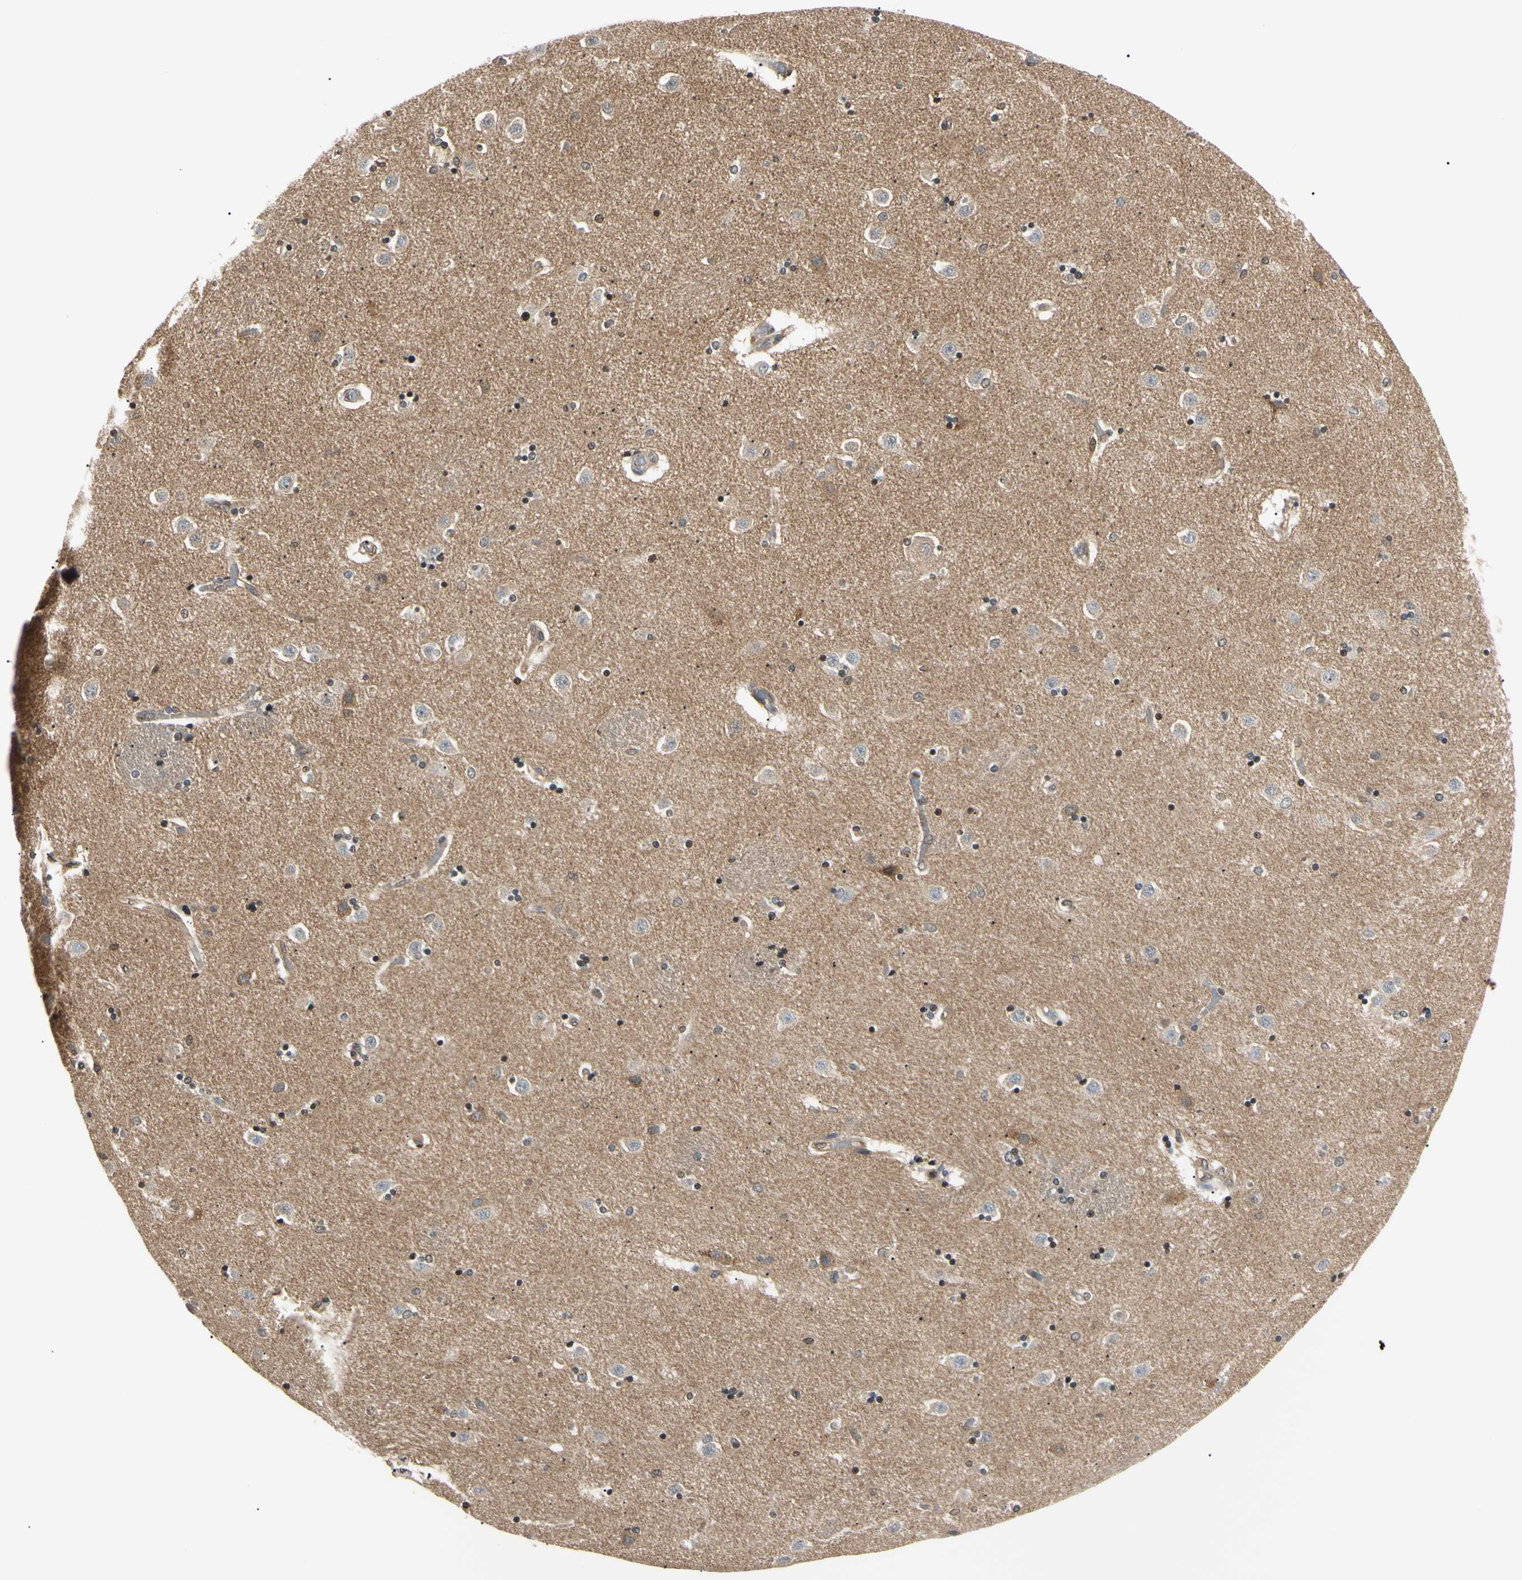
{"staining": {"intensity": "weak", "quantity": "<25%", "location": "cytoplasmic/membranous,nuclear"}, "tissue": "caudate", "cell_type": "Glial cells", "image_type": "normal", "snomed": [{"axis": "morphology", "description": "Normal tissue, NOS"}, {"axis": "topography", "description": "Lateral ventricle wall"}], "caption": "Glial cells are negative for protein expression in normal human caudate. (DAB (3,3'-diaminobenzidine) immunohistochemistry visualized using brightfield microscopy, high magnification).", "gene": "EPN1", "patient": {"sex": "female", "age": 54}}